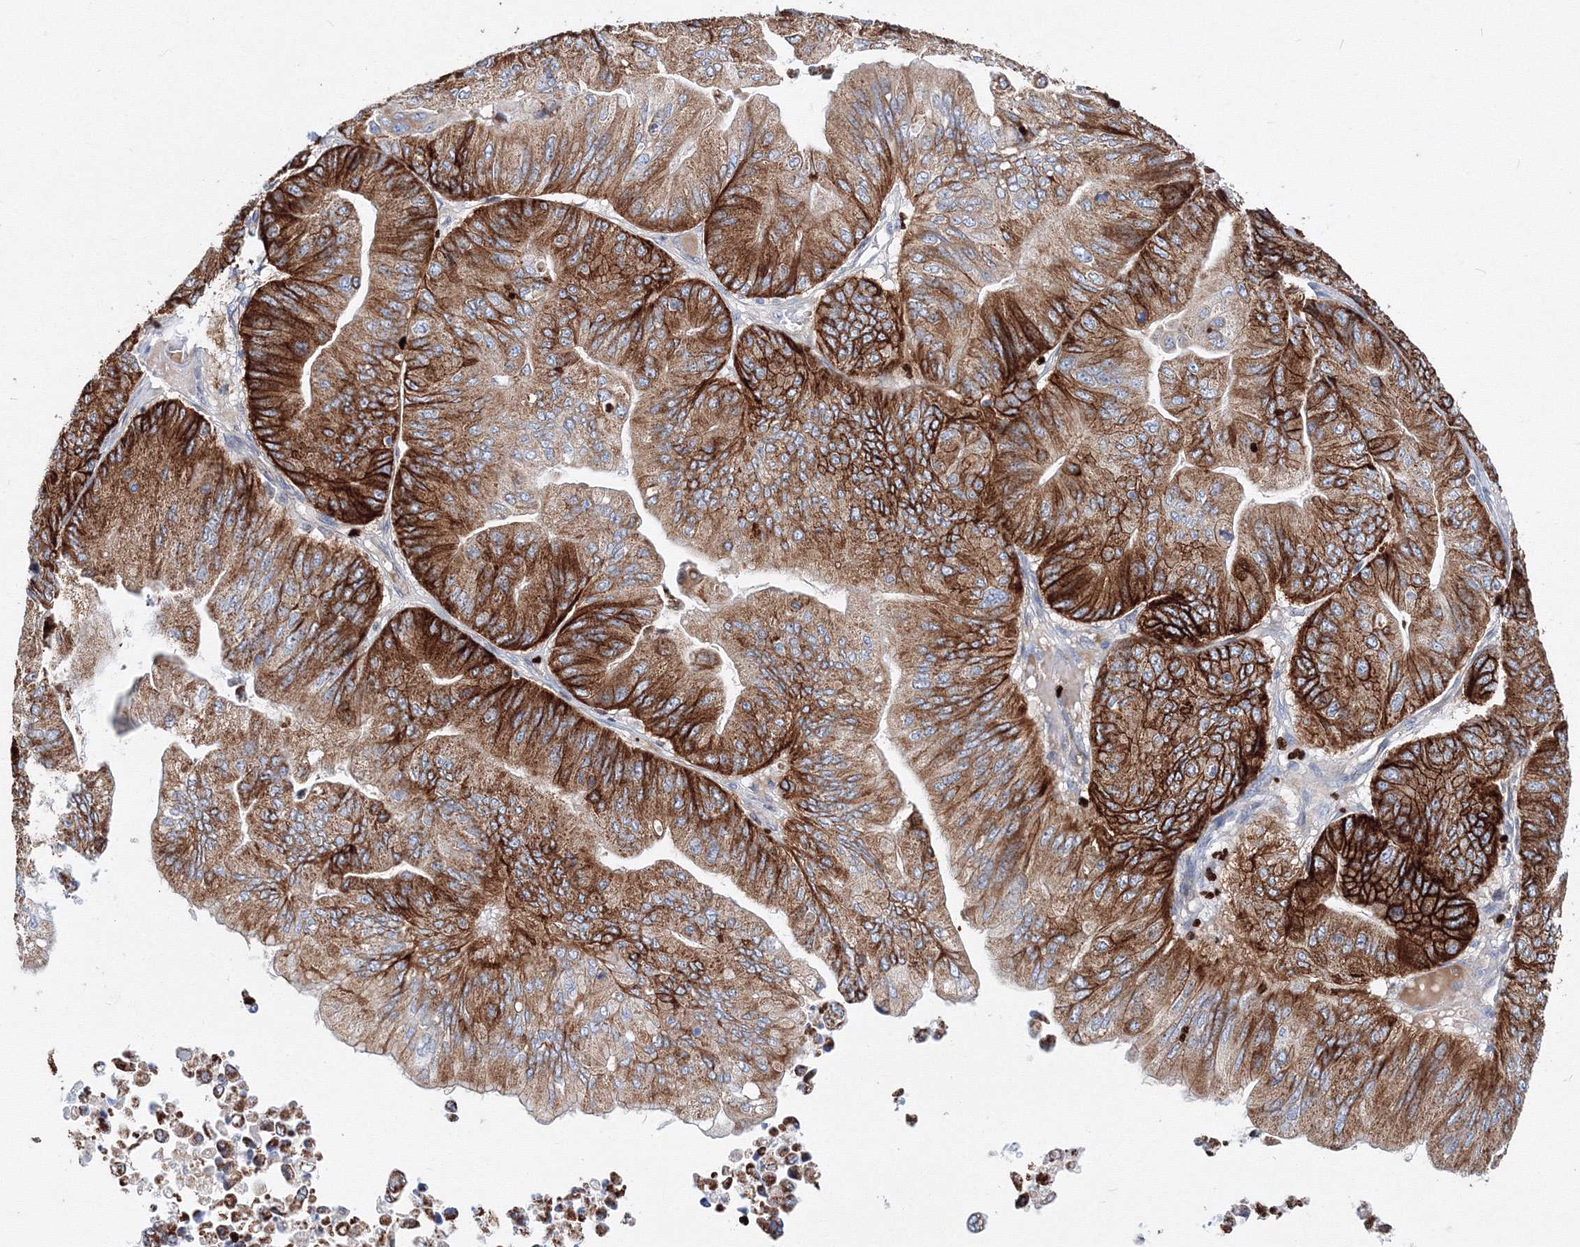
{"staining": {"intensity": "strong", "quantity": ">75%", "location": "cytoplasmic/membranous"}, "tissue": "ovarian cancer", "cell_type": "Tumor cells", "image_type": "cancer", "snomed": [{"axis": "morphology", "description": "Cystadenocarcinoma, mucinous, NOS"}, {"axis": "topography", "description": "Ovary"}], "caption": "Ovarian mucinous cystadenocarcinoma tissue reveals strong cytoplasmic/membranous positivity in approximately >75% of tumor cells", "gene": "C11orf52", "patient": {"sex": "female", "age": 61}}